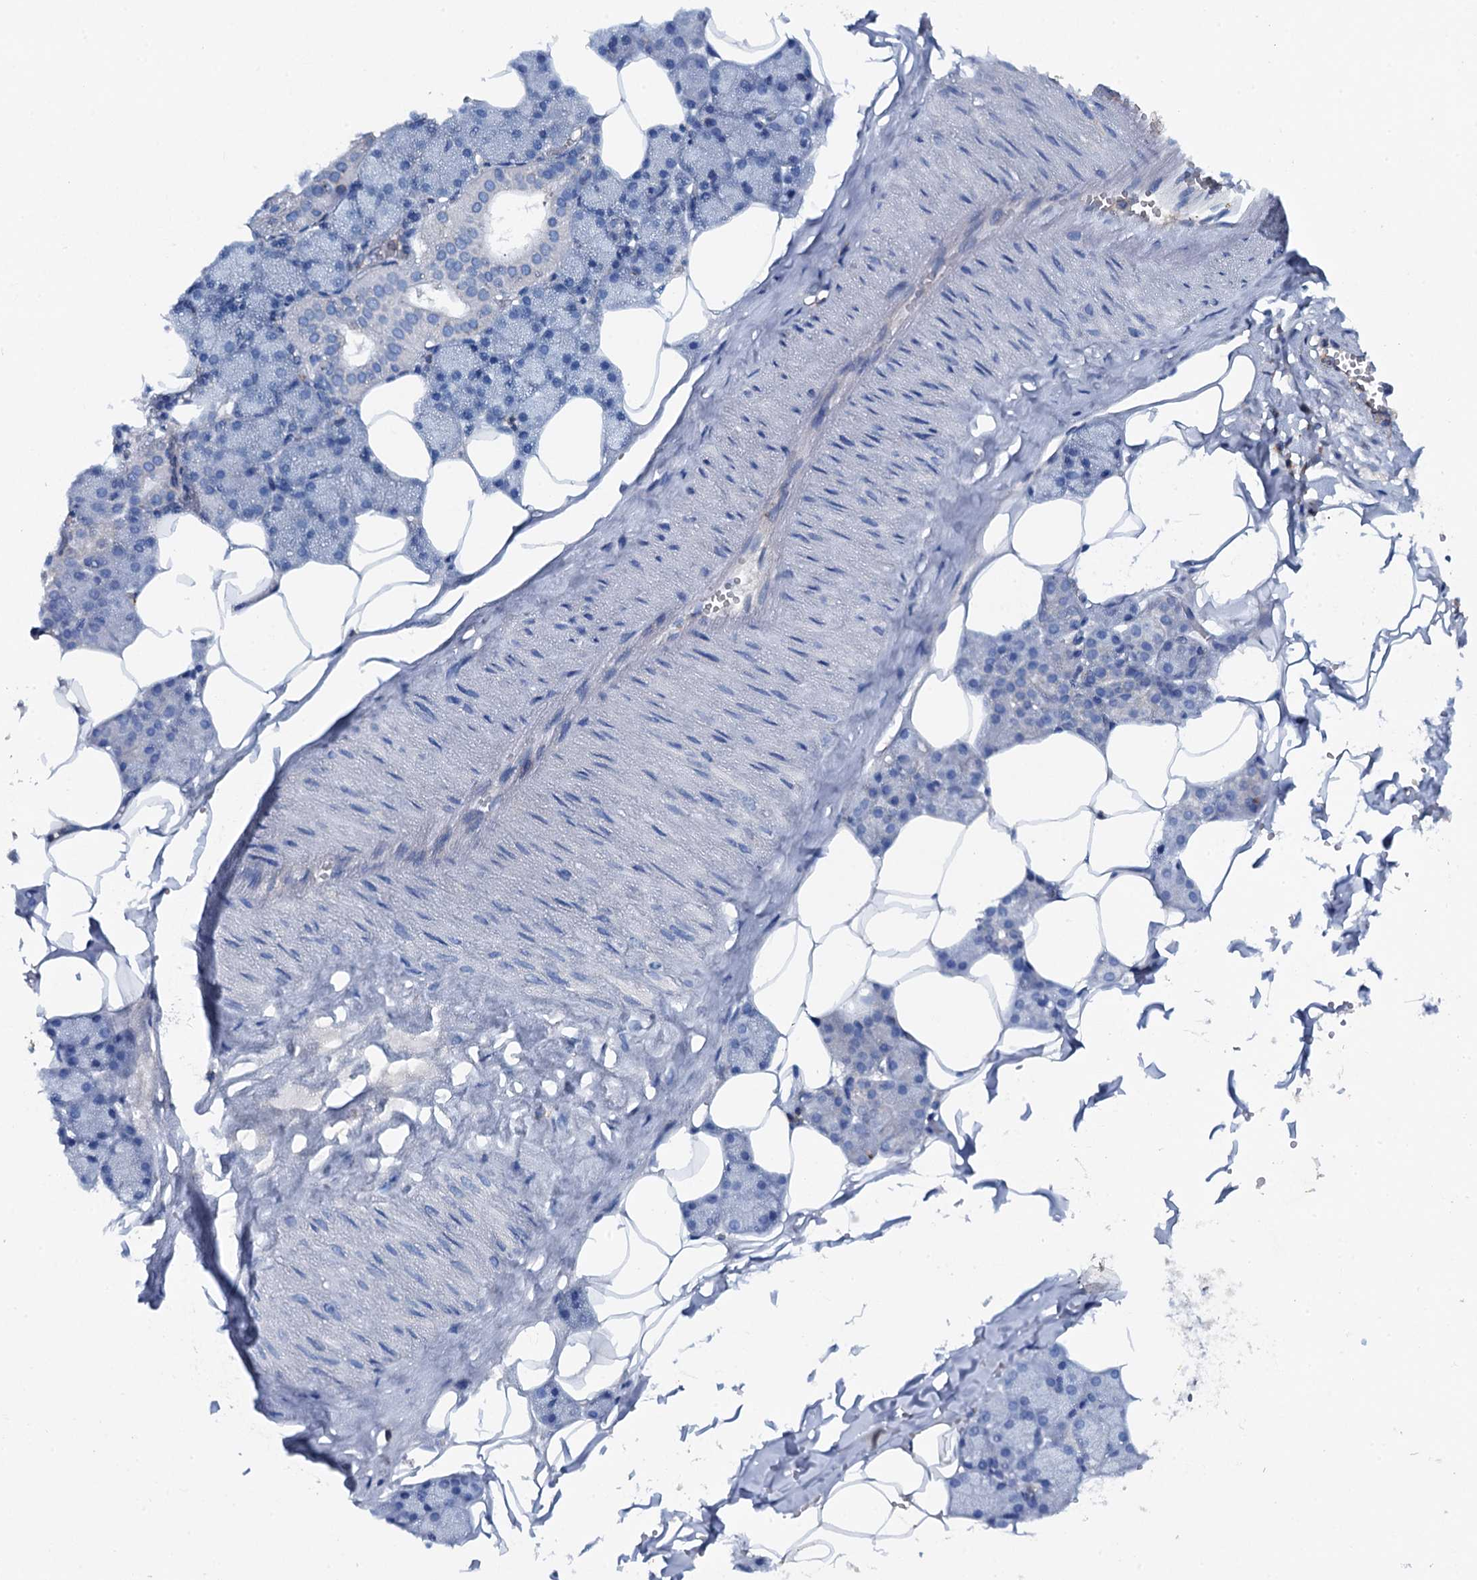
{"staining": {"intensity": "negative", "quantity": "none", "location": "none"}, "tissue": "salivary gland", "cell_type": "Glandular cells", "image_type": "normal", "snomed": [{"axis": "morphology", "description": "Normal tissue, NOS"}, {"axis": "topography", "description": "Salivary gland"}], "caption": "High power microscopy image of an immunohistochemistry (IHC) photomicrograph of normal salivary gland, revealing no significant staining in glandular cells.", "gene": "MS4A4E", "patient": {"sex": "male", "age": 62}}